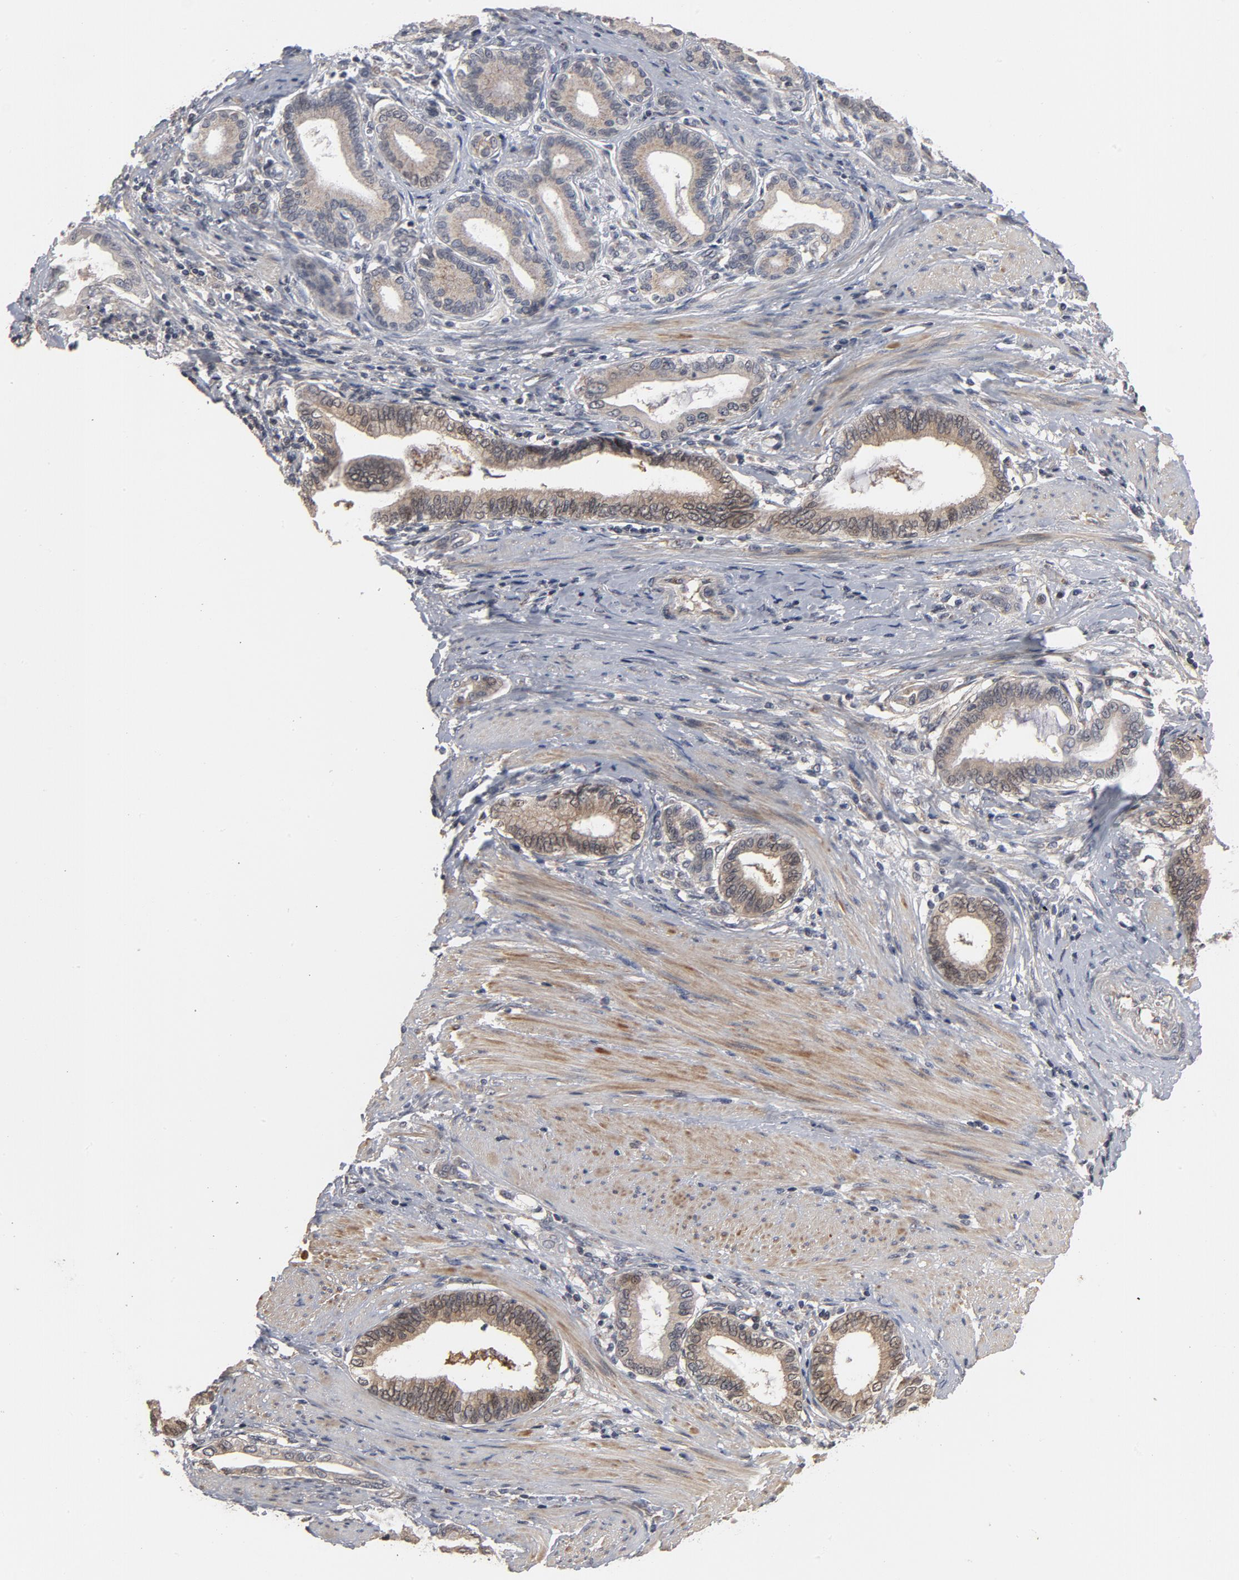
{"staining": {"intensity": "weak", "quantity": ">75%", "location": "cytoplasmic/membranous"}, "tissue": "pancreatic cancer", "cell_type": "Tumor cells", "image_type": "cancer", "snomed": [{"axis": "morphology", "description": "Adenocarcinoma, NOS"}, {"axis": "topography", "description": "Pancreas"}], "caption": "Protein expression analysis of human pancreatic cancer reveals weak cytoplasmic/membranous positivity in approximately >75% of tumor cells. The staining was performed using DAB, with brown indicating positive protein expression. Nuclei are stained blue with hematoxylin.", "gene": "PPP1R1B", "patient": {"sex": "female", "age": 64}}